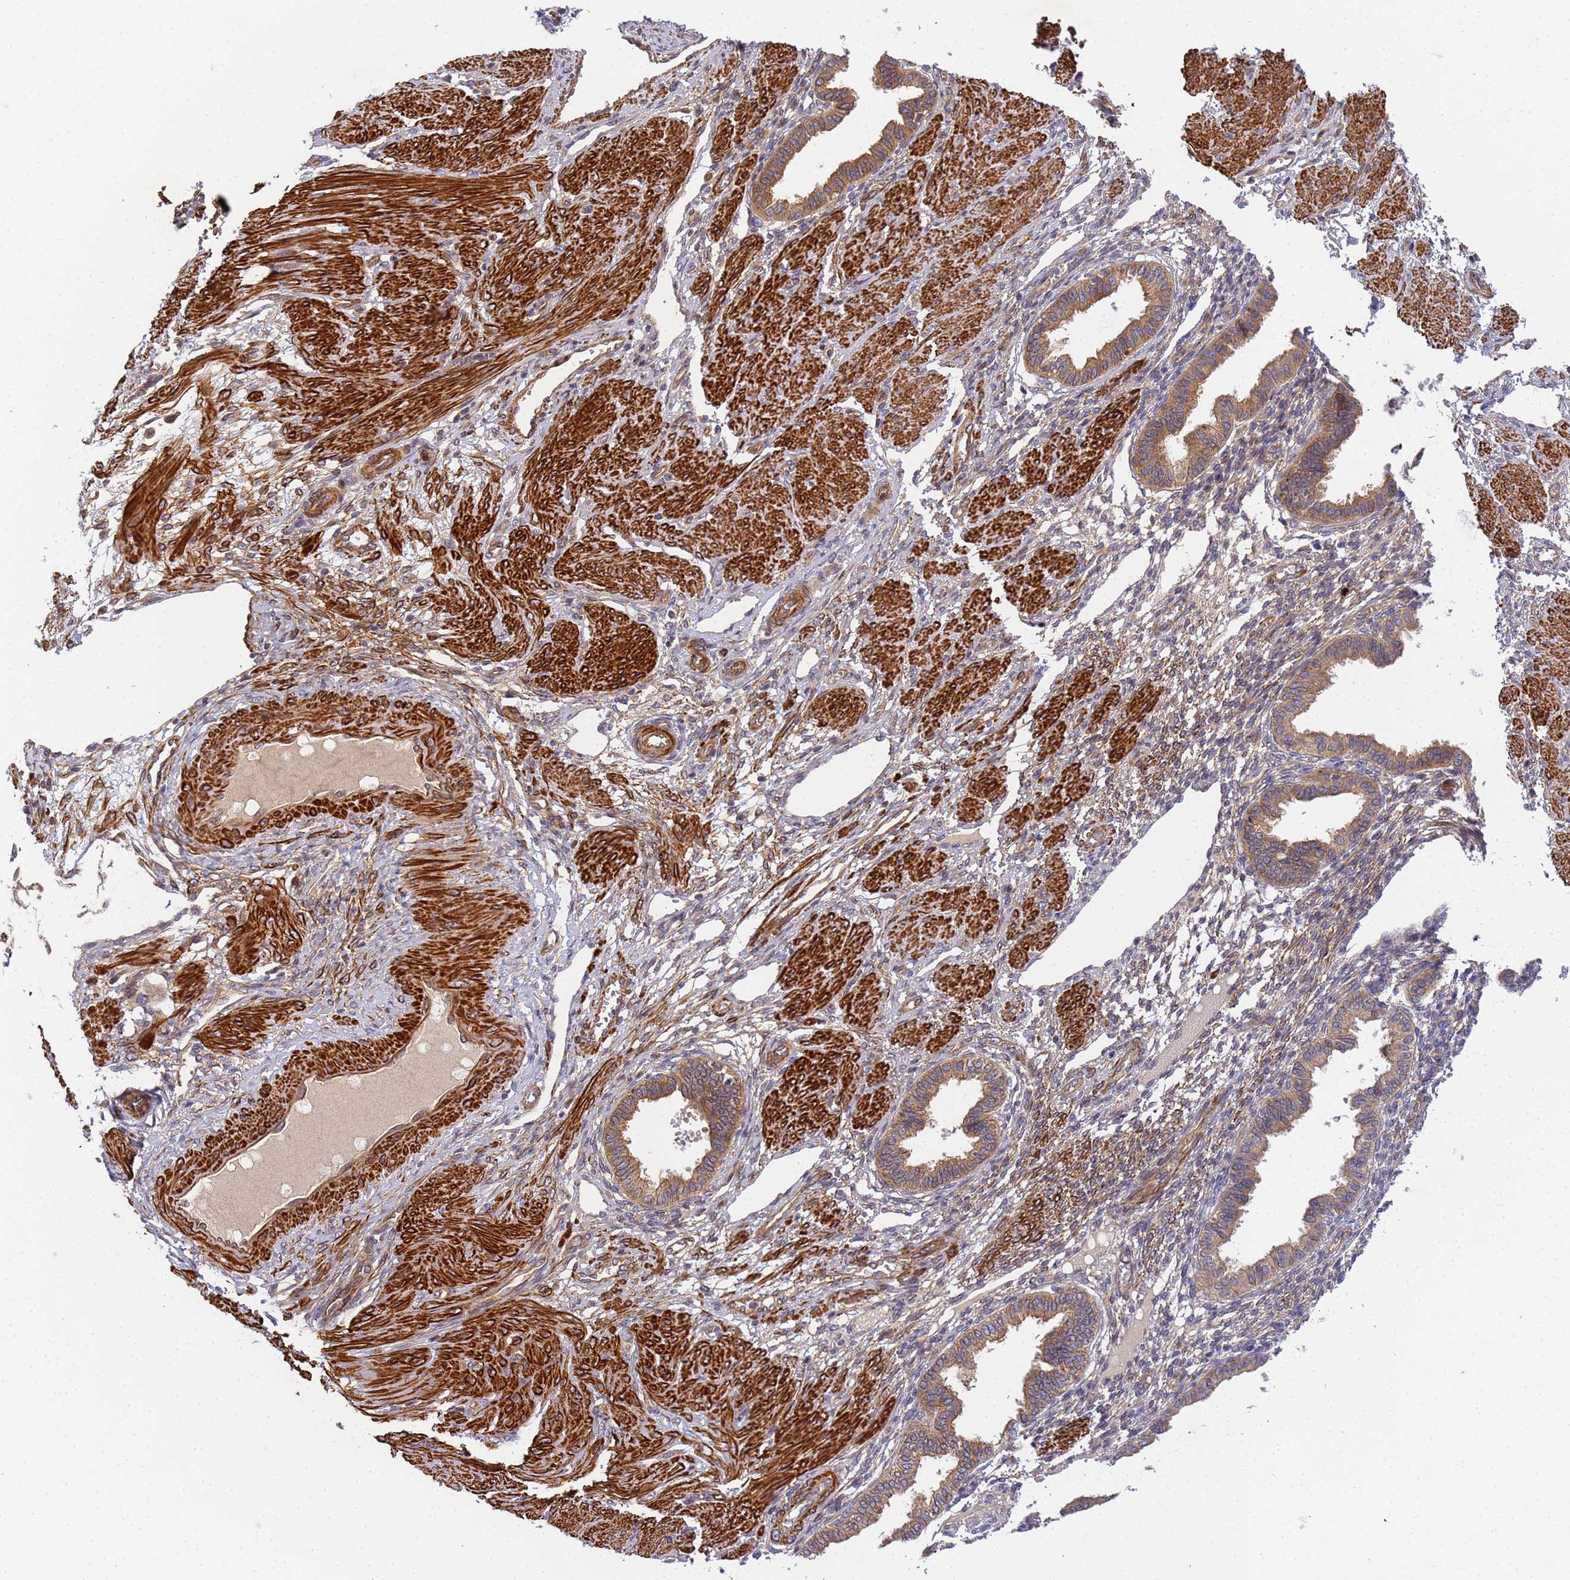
{"staining": {"intensity": "negative", "quantity": "none", "location": "none"}, "tissue": "endometrium", "cell_type": "Cells in endometrial stroma", "image_type": "normal", "snomed": [{"axis": "morphology", "description": "Normal tissue, NOS"}, {"axis": "topography", "description": "Endometrium"}], "caption": "Cells in endometrial stroma show no significant expression in benign endometrium.", "gene": "RALGAPA2", "patient": {"sex": "female", "age": 33}}